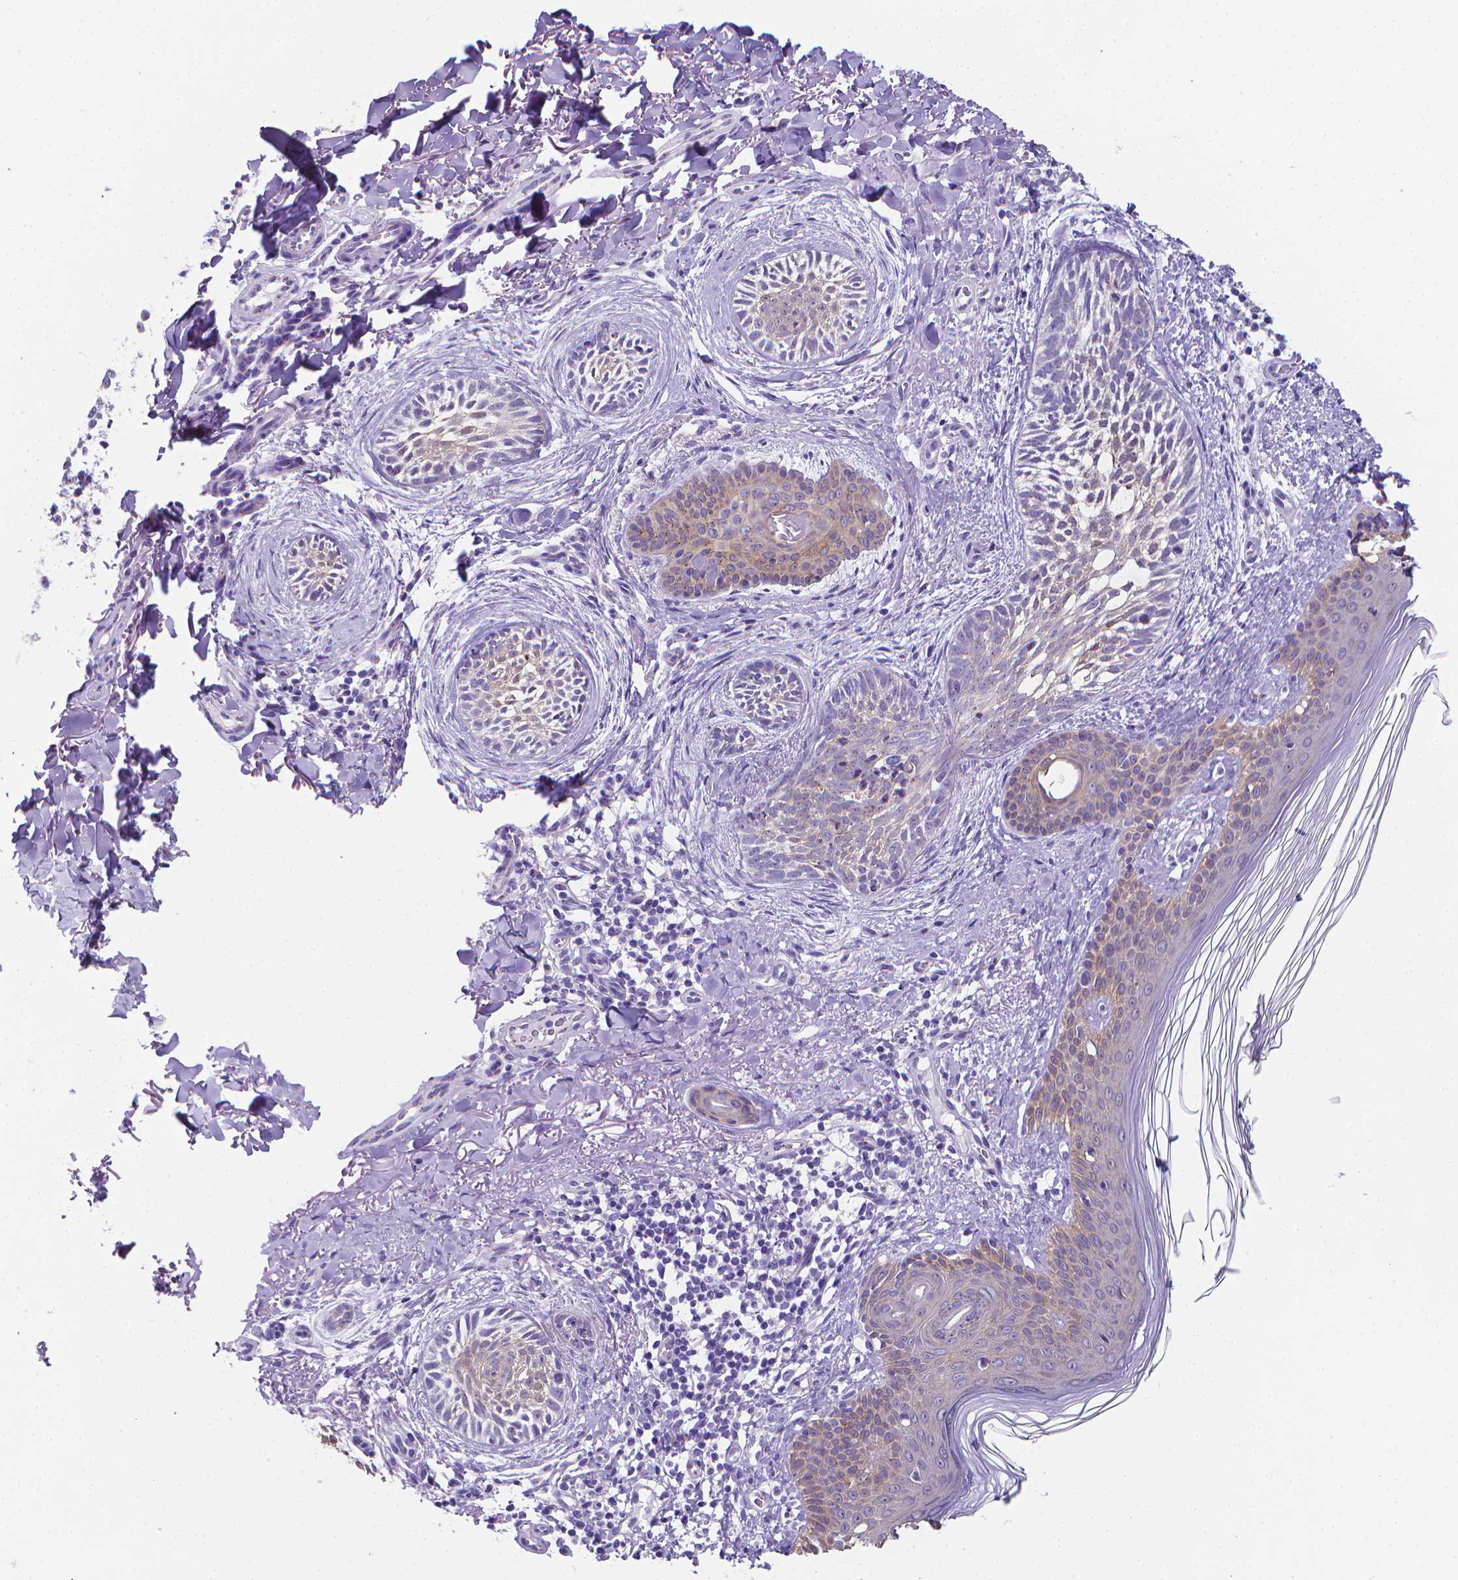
{"staining": {"intensity": "weak", "quantity": "<25%", "location": "cytoplasmic/membranous"}, "tissue": "skin cancer", "cell_type": "Tumor cells", "image_type": "cancer", "snomed": [{"axis": "morphology", "description": "Basal cell carcinoma"}, {"axis": "topography", "description": "Skin"}], "caption": "The histopathology image displays no significant expression in tumor cells of basal cell carcinoma (skin).", "gene": "LRRC73", "patient": {"sex": "female", "age": 68}}